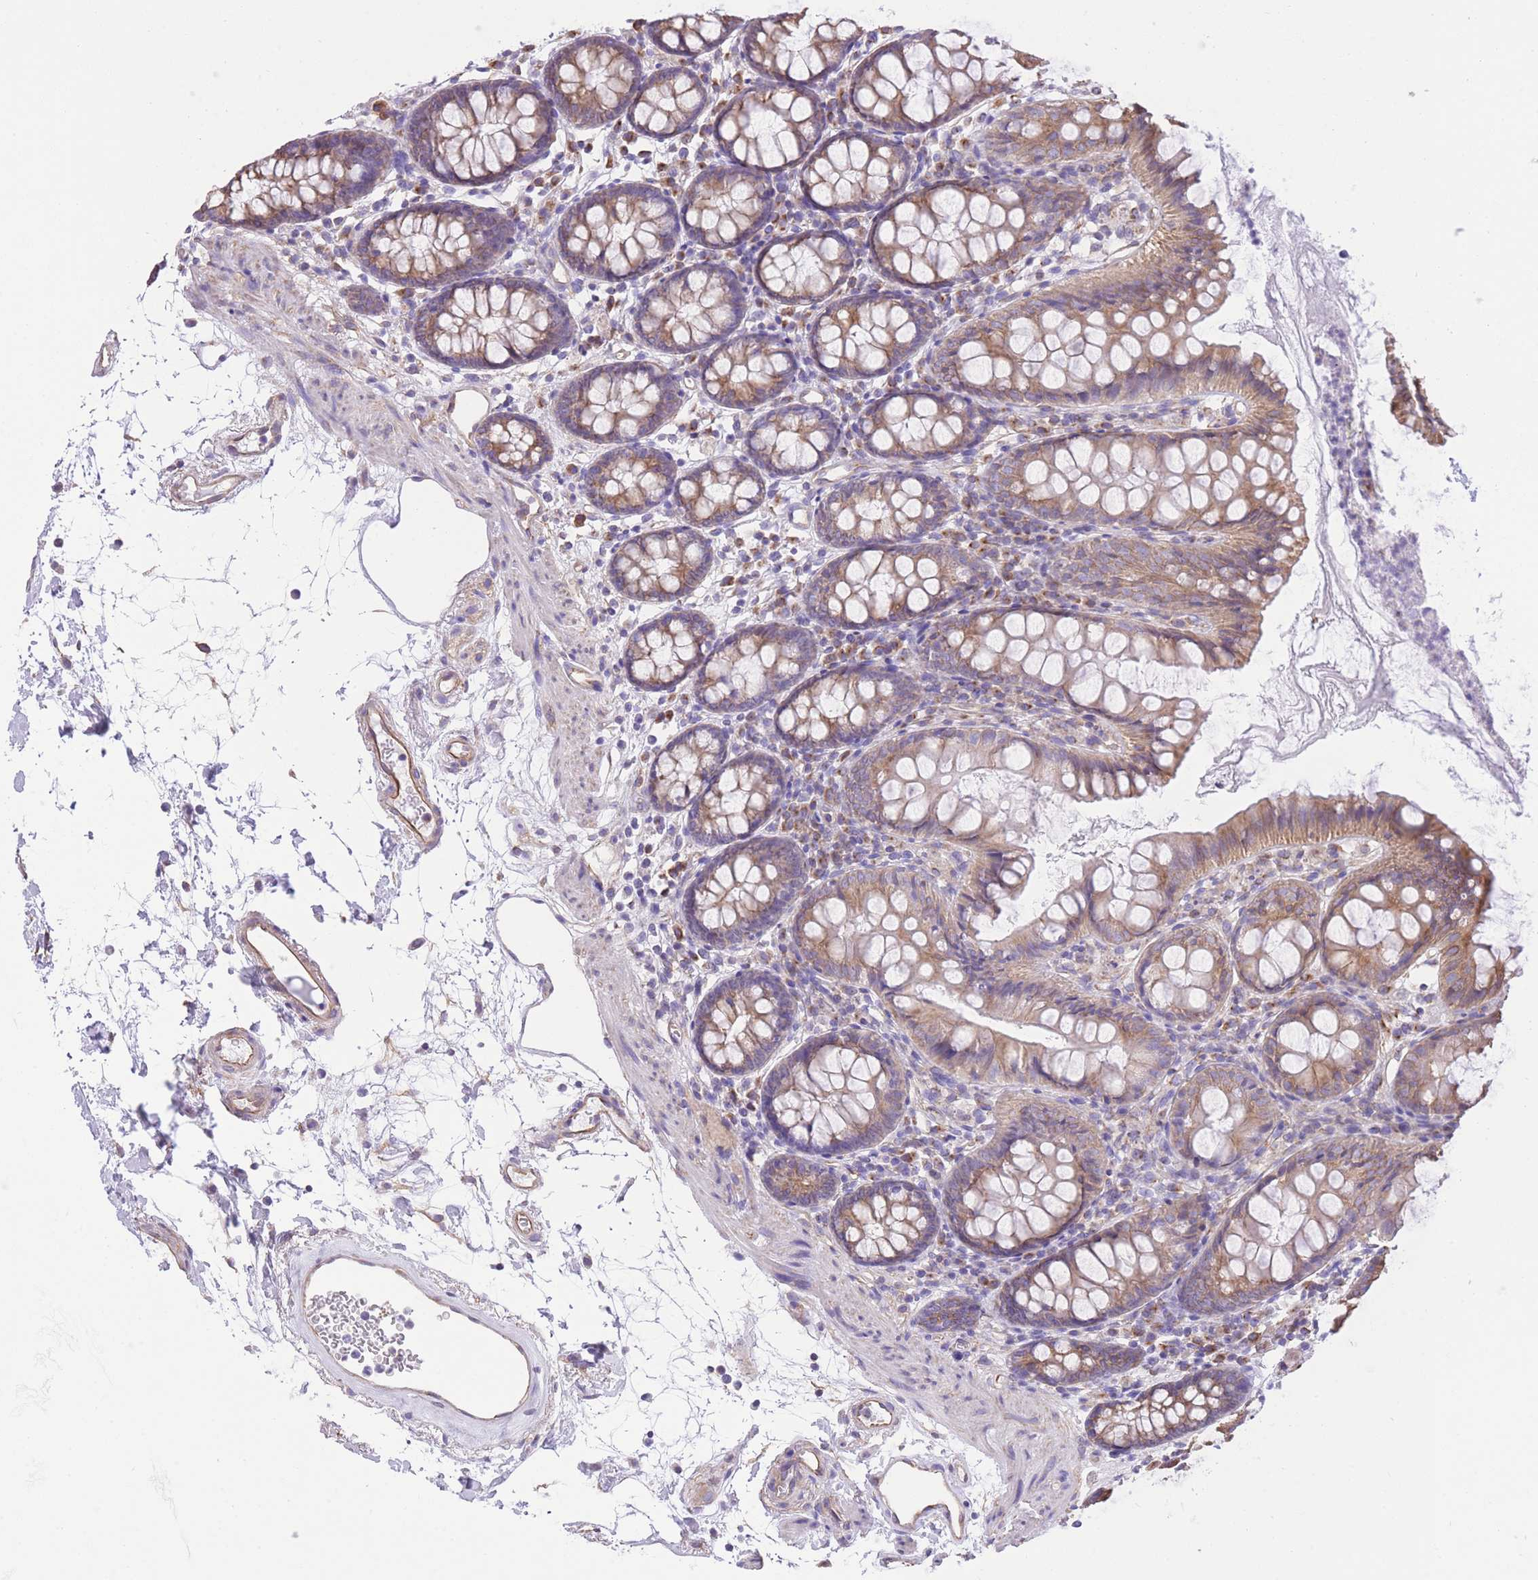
{"staining": {"intensity": "moderate", "quantity": ">75%", "location": "cytoplasmic/membranous"}, "tissue": "colon", "cell_type": "Endothelial cells", "image_type": "normal", "snomed": [{"axis": "morphology", "description": "Normal tissue, NOS"}, {"axis": "topography", "description": "Colon"}], "caption": "This photomicrograph exhibits immunohistochemistry staining of normal human colon, with medium moderate cytoplasmic/membranous staining in about >75% of endothelial cells.", "gene": "RHOU", "patient": {"sex": "female", "age": 84}}